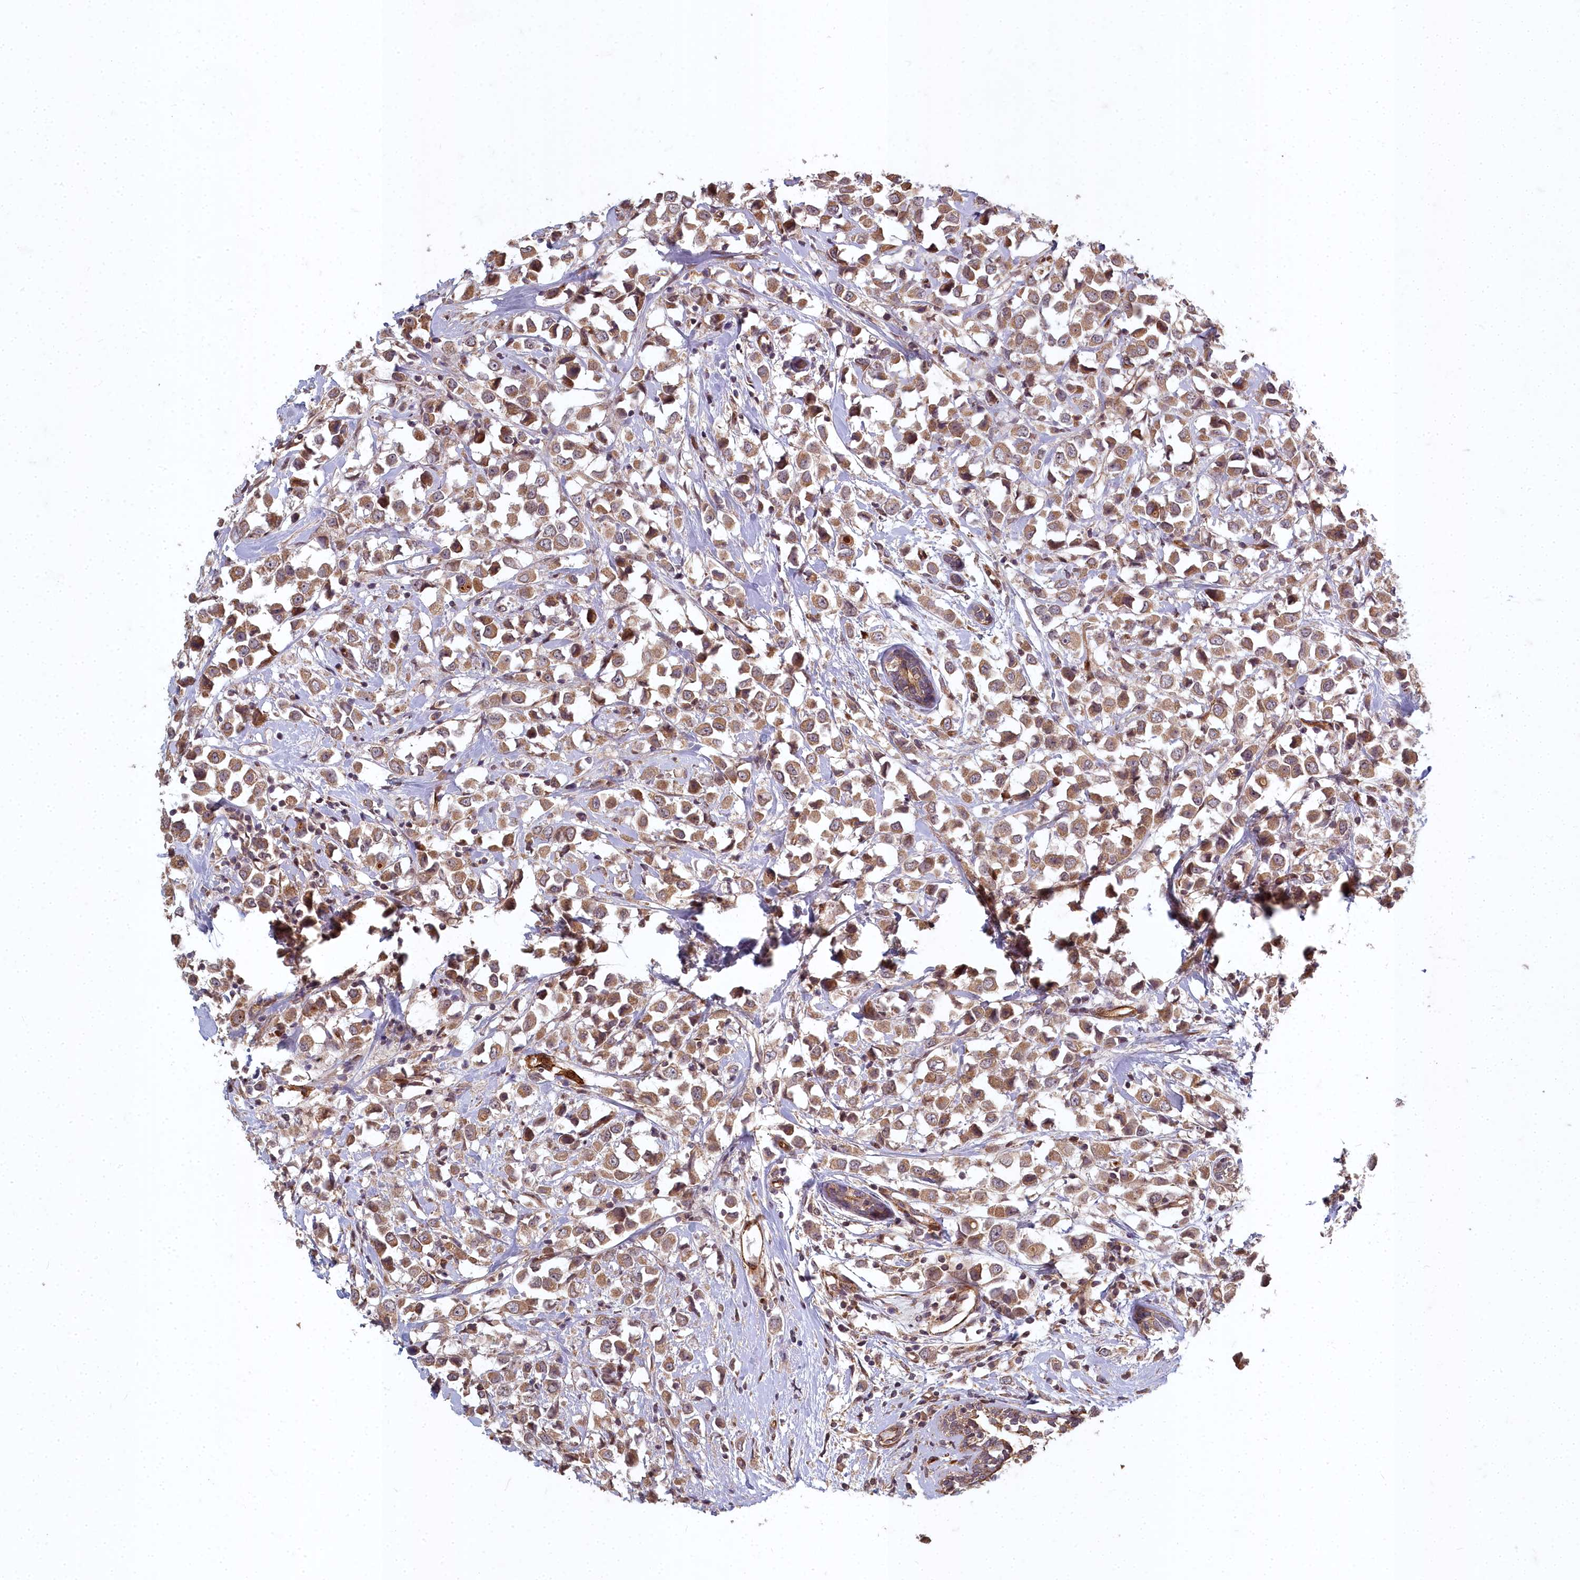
{"staining": {"intensity": "moderate", "quantity": ">75%", "location": "cytoplasmic/membranous"}, "tissue": "breast cancer", "cell_type": "Tumor cells", "image_type": "cancer", "snomed": [{"axis": "morphology", "description": "Duct carcinoma"}, {"axis": "topography", "description": "Breast"}], "caption": "This is a histology image of immunohistochemistry (IHC) staining of breast cancer (invasive ductal carcinoma), which shows moderate expression in the cytoplasmic/membranous of tumor cells.", "gene": "TSPYL4", "patient": {"sex": "female", "age": 61}}